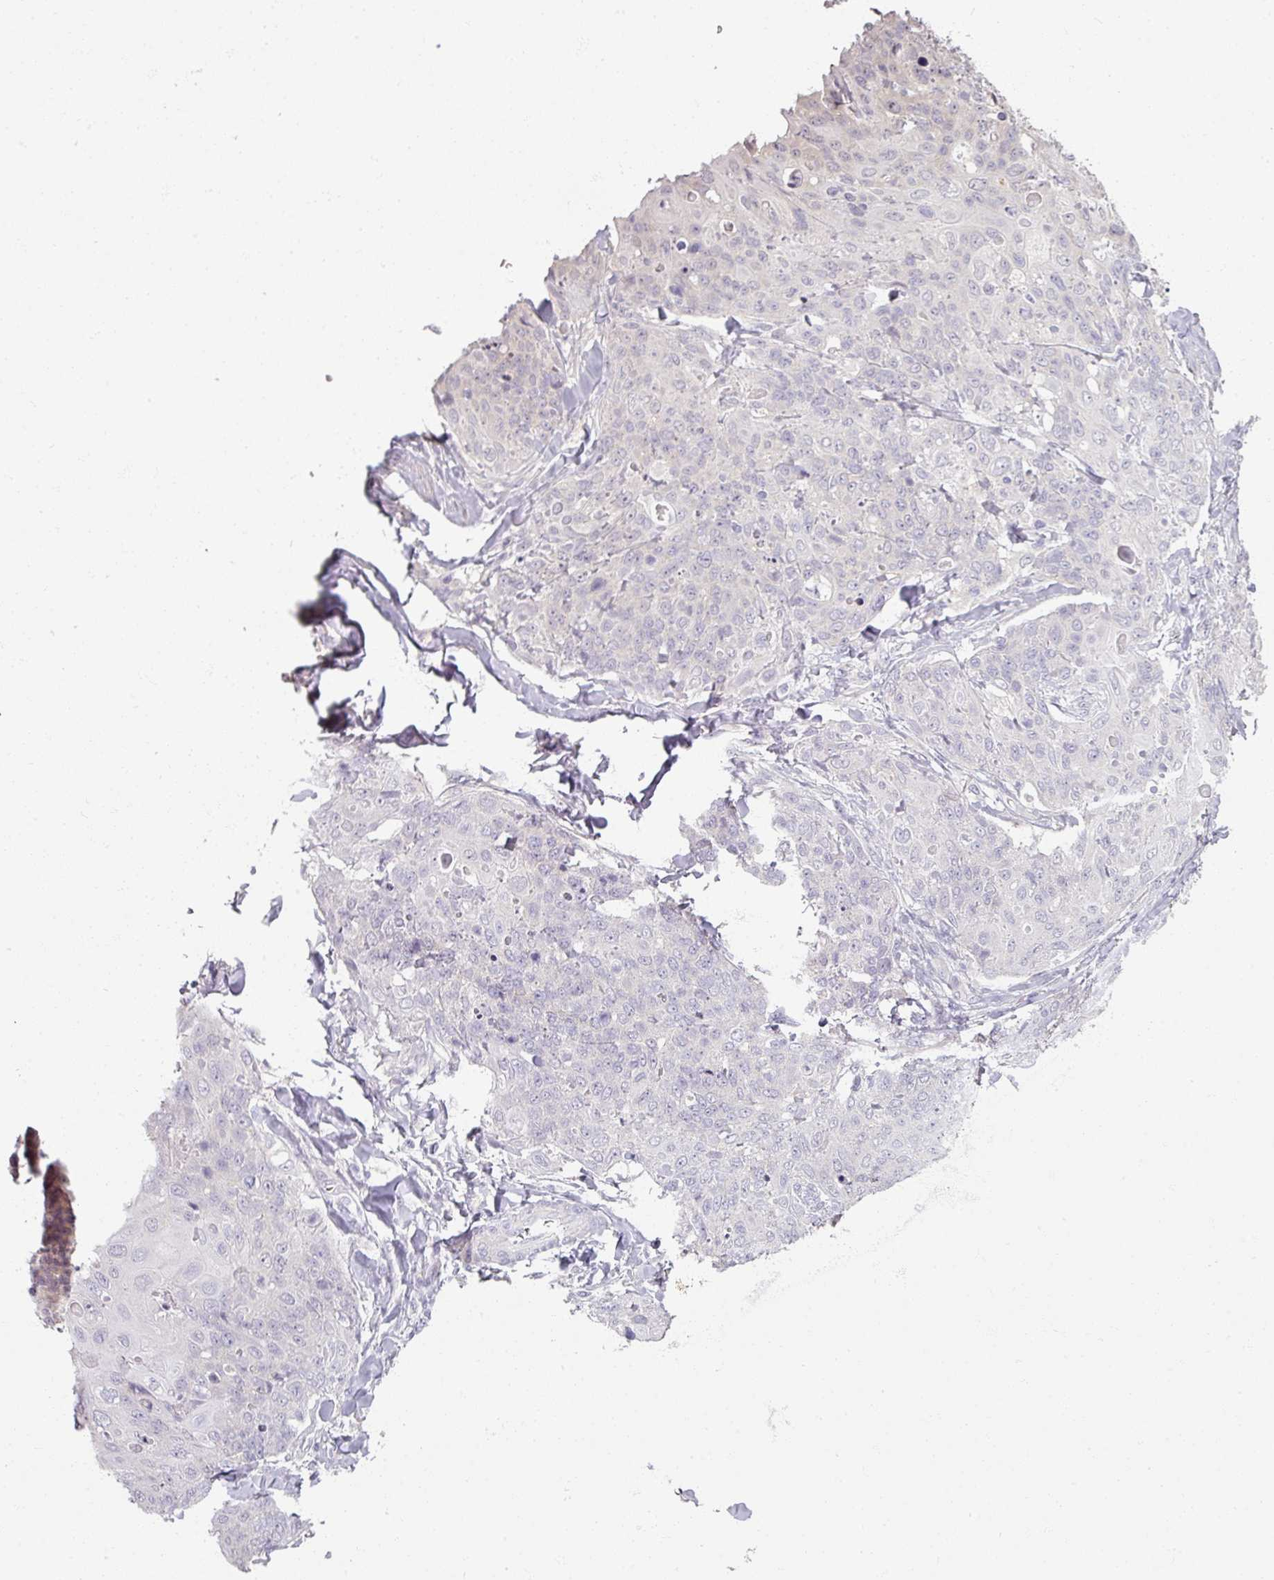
{"staining": {"intensity": "negative", "quantity": "none", "location": "none"}, "tissue": "skin cancer", "cell_type": "Tumor cells", "image_type": "cancer", "snomed": [{"axis": "morphology", "description": "Squamous cell carcinoma, NOS"}, {"axis": "topography", "description": "Skin"}, {"axis": "topography", "description": "Vulva"}], "caption": "High power microscopy photomicrograph of an immunohistochemistry (IHC) image of skin cancer (squamous cell carcinoma), revealing no significant positivity in tumor cells.", "gene": "MYMK", "patient": {"sex": "female", "age": 85}}